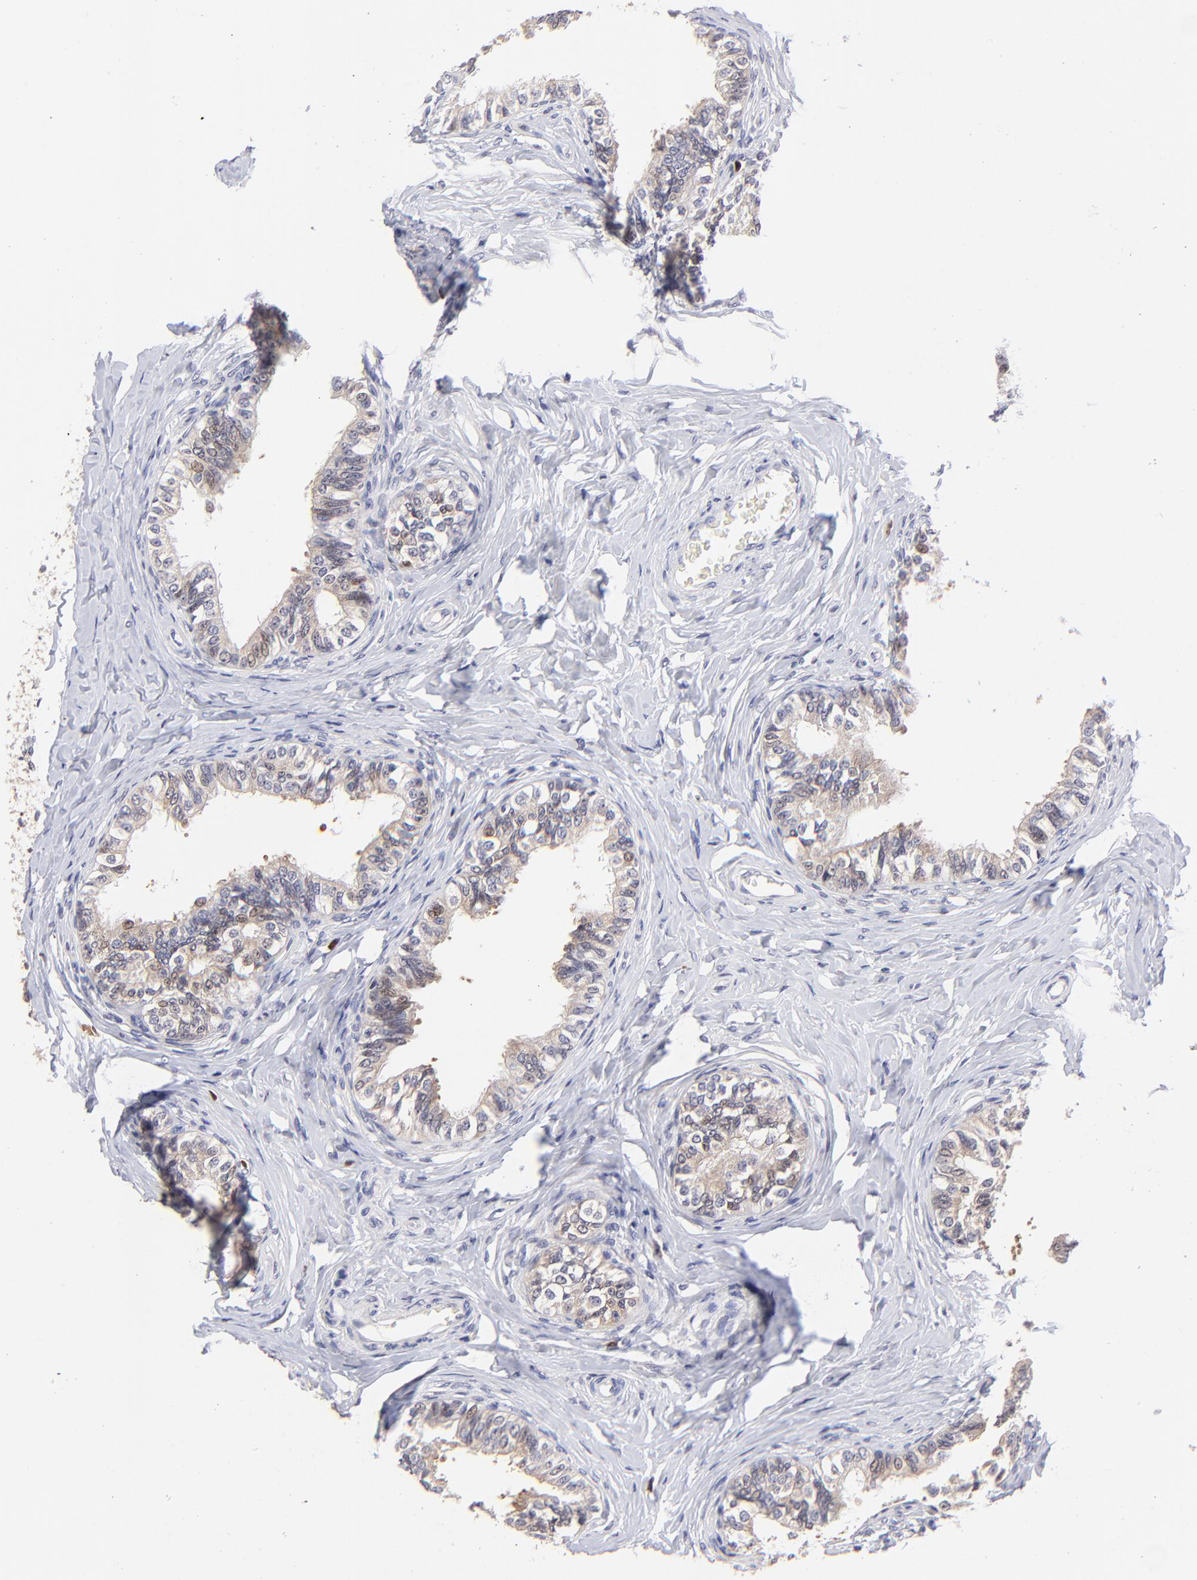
{"staining": {"intensity": "moderate", "quantity": ">75%", "location": "cytoplasmic/membranous"}, "tissue": "epididymis", "cell_type": "Glandular cells", "image_type": "normal", "snomed": [{"axis": "morphology", "description": "Normal tissue, NOS"}, {"axis": "topography", "description": "Soft tissue"}, {"axis": "topography", "description": "Epididymis"}], "caption": "This is an image of immunohistochemistry (IHC) staining of benign epididymis, which shows moderate staining in the cytoplasmic/membranous of glandular cells.", "gene": "ZNF155", "patient": {"sex": "male", "age": 26}}